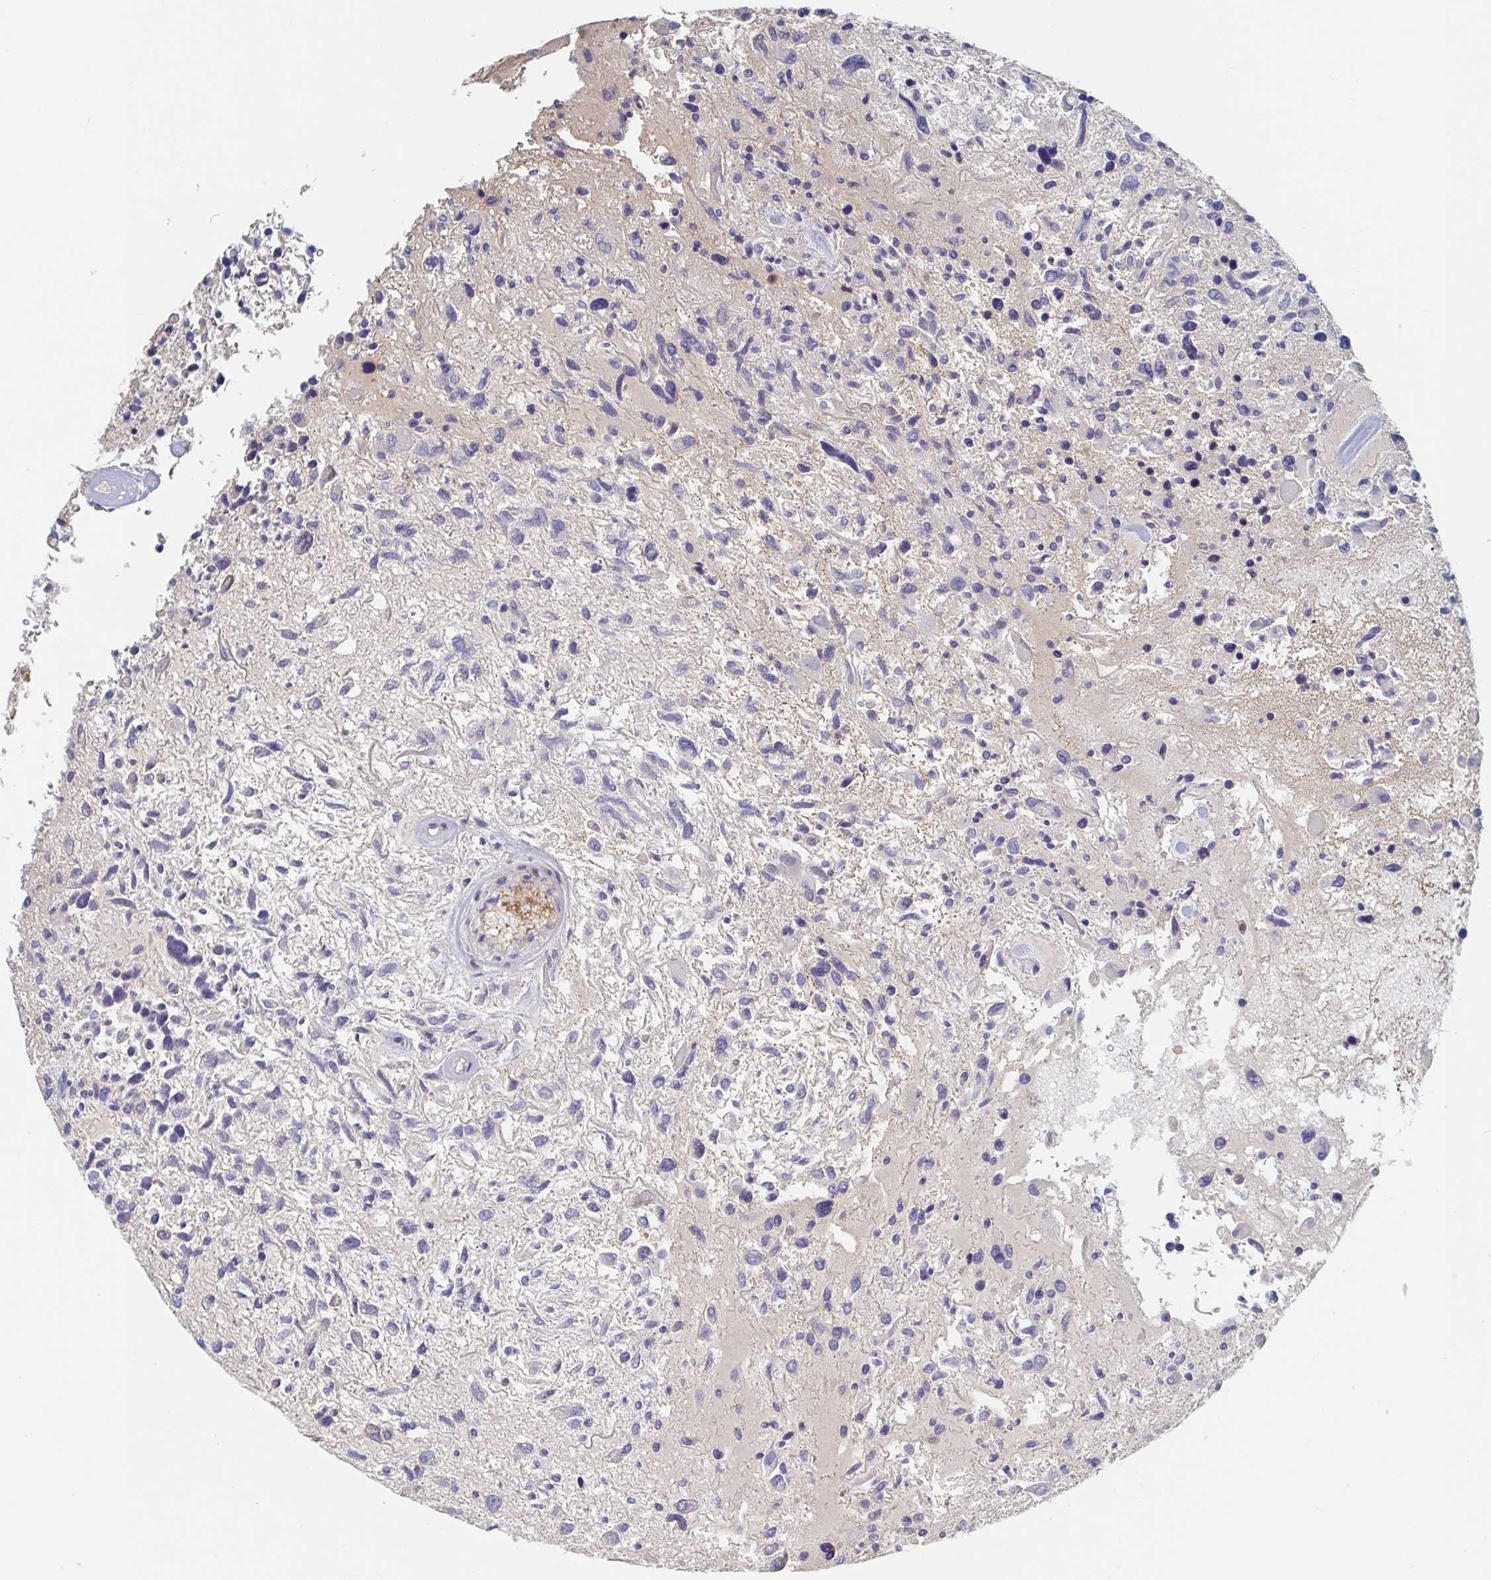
{"staining": {"intensity": "negative", "quantity": "none", "location": "none"}, "tissue": "glioma", "cell_type": "Tumor cells", "image_type": "cancer", "snomed": [{"axis": "morphology", "description": "Glioma, malignant, High grade"}, {"axis": "topography", "description": "Brain"}], "caption": "DAB immunohistochemical staining of glioma reveals no significant staining in tumor cells.", "gene": "DHRS12", "patient": {"sex": "female", "age": 11}}